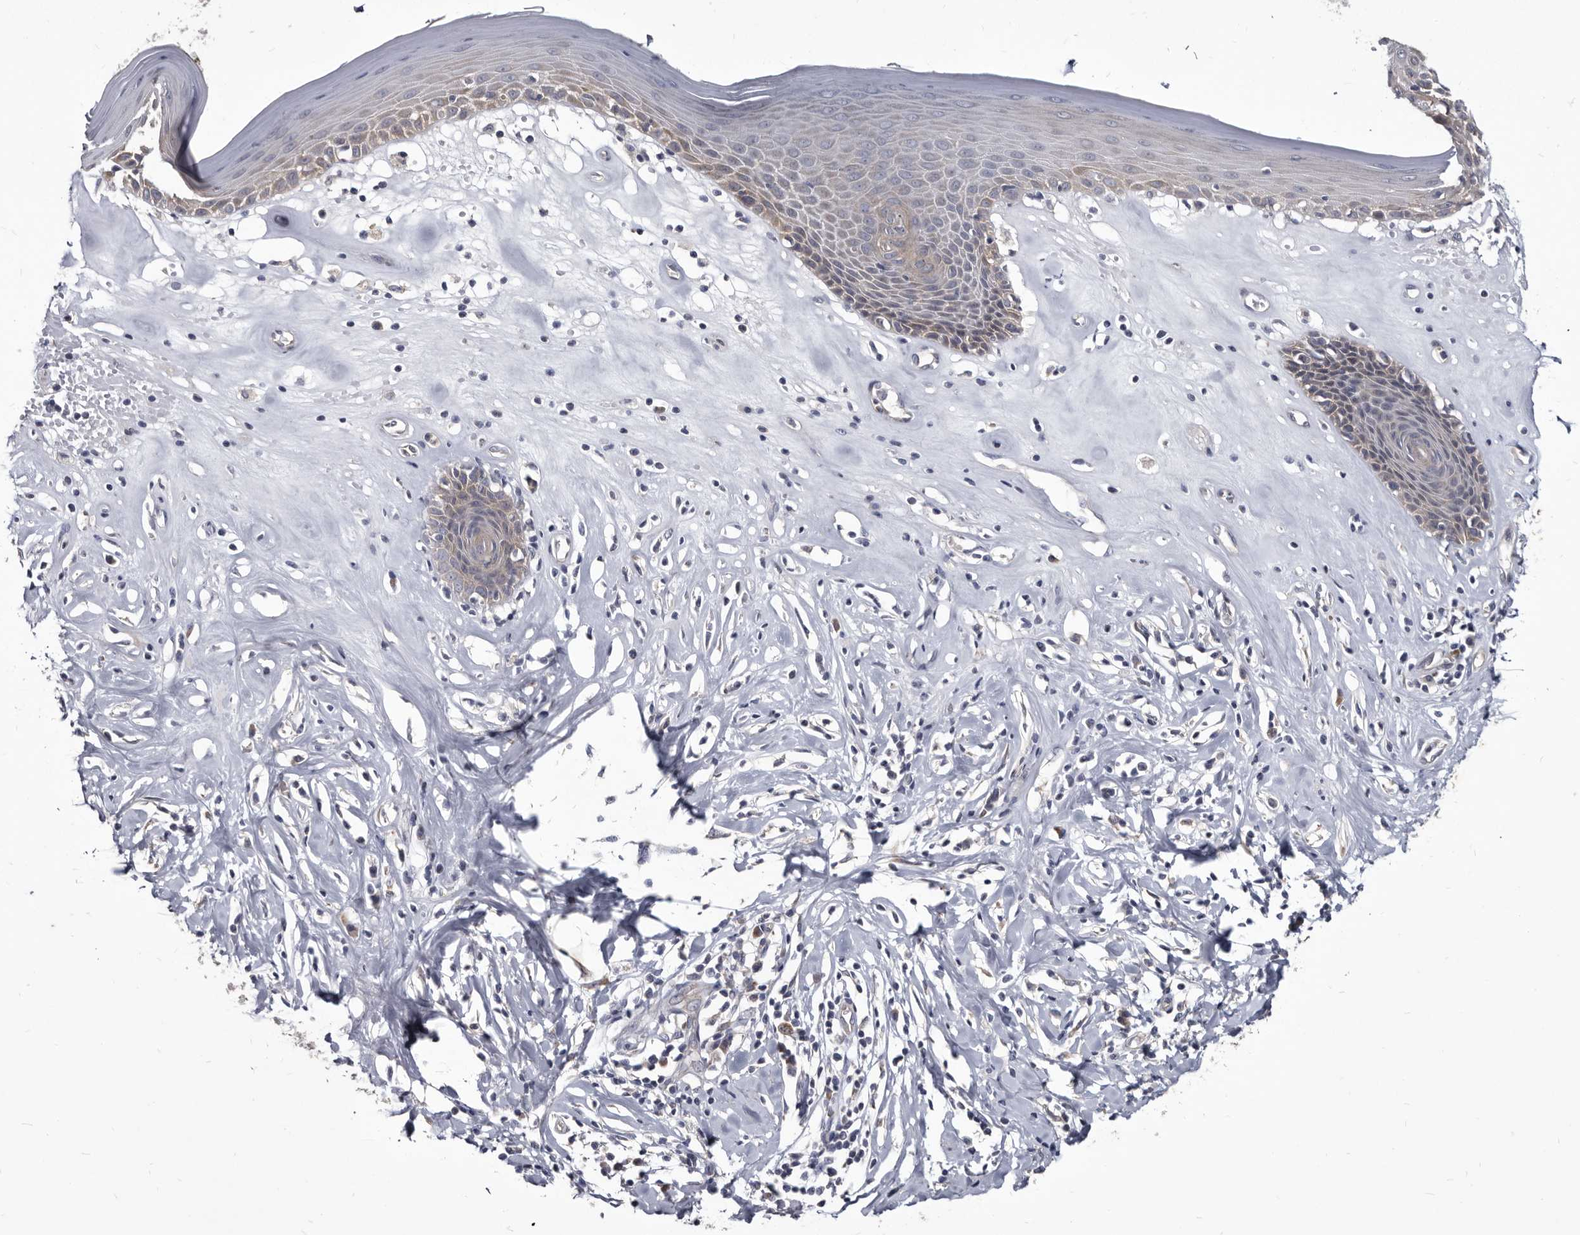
{"staining": {"intensity": "moderate", "quantity": "25%-75%", "location": "cytoplasmic/membranous"}, "tissue": "skin", "cell_type": "Epidermal cells", "image_type": "normal", "snomed": [{"axis": "morphology", "description": "Normal tissue, NOS"}, {"axis": "morphology", "description": "Inflammation, NOS"}, {"axis": "topography", "description": "Vulva"}], "caption": "Immunohistochemical staining of unremarkable skin reveals moderate cytoplasmic/membranous protein expression in about 25%-75% of epidermal cells.", "gene": "ABCF2", "patient": {"sex": "female", "age": 84}}